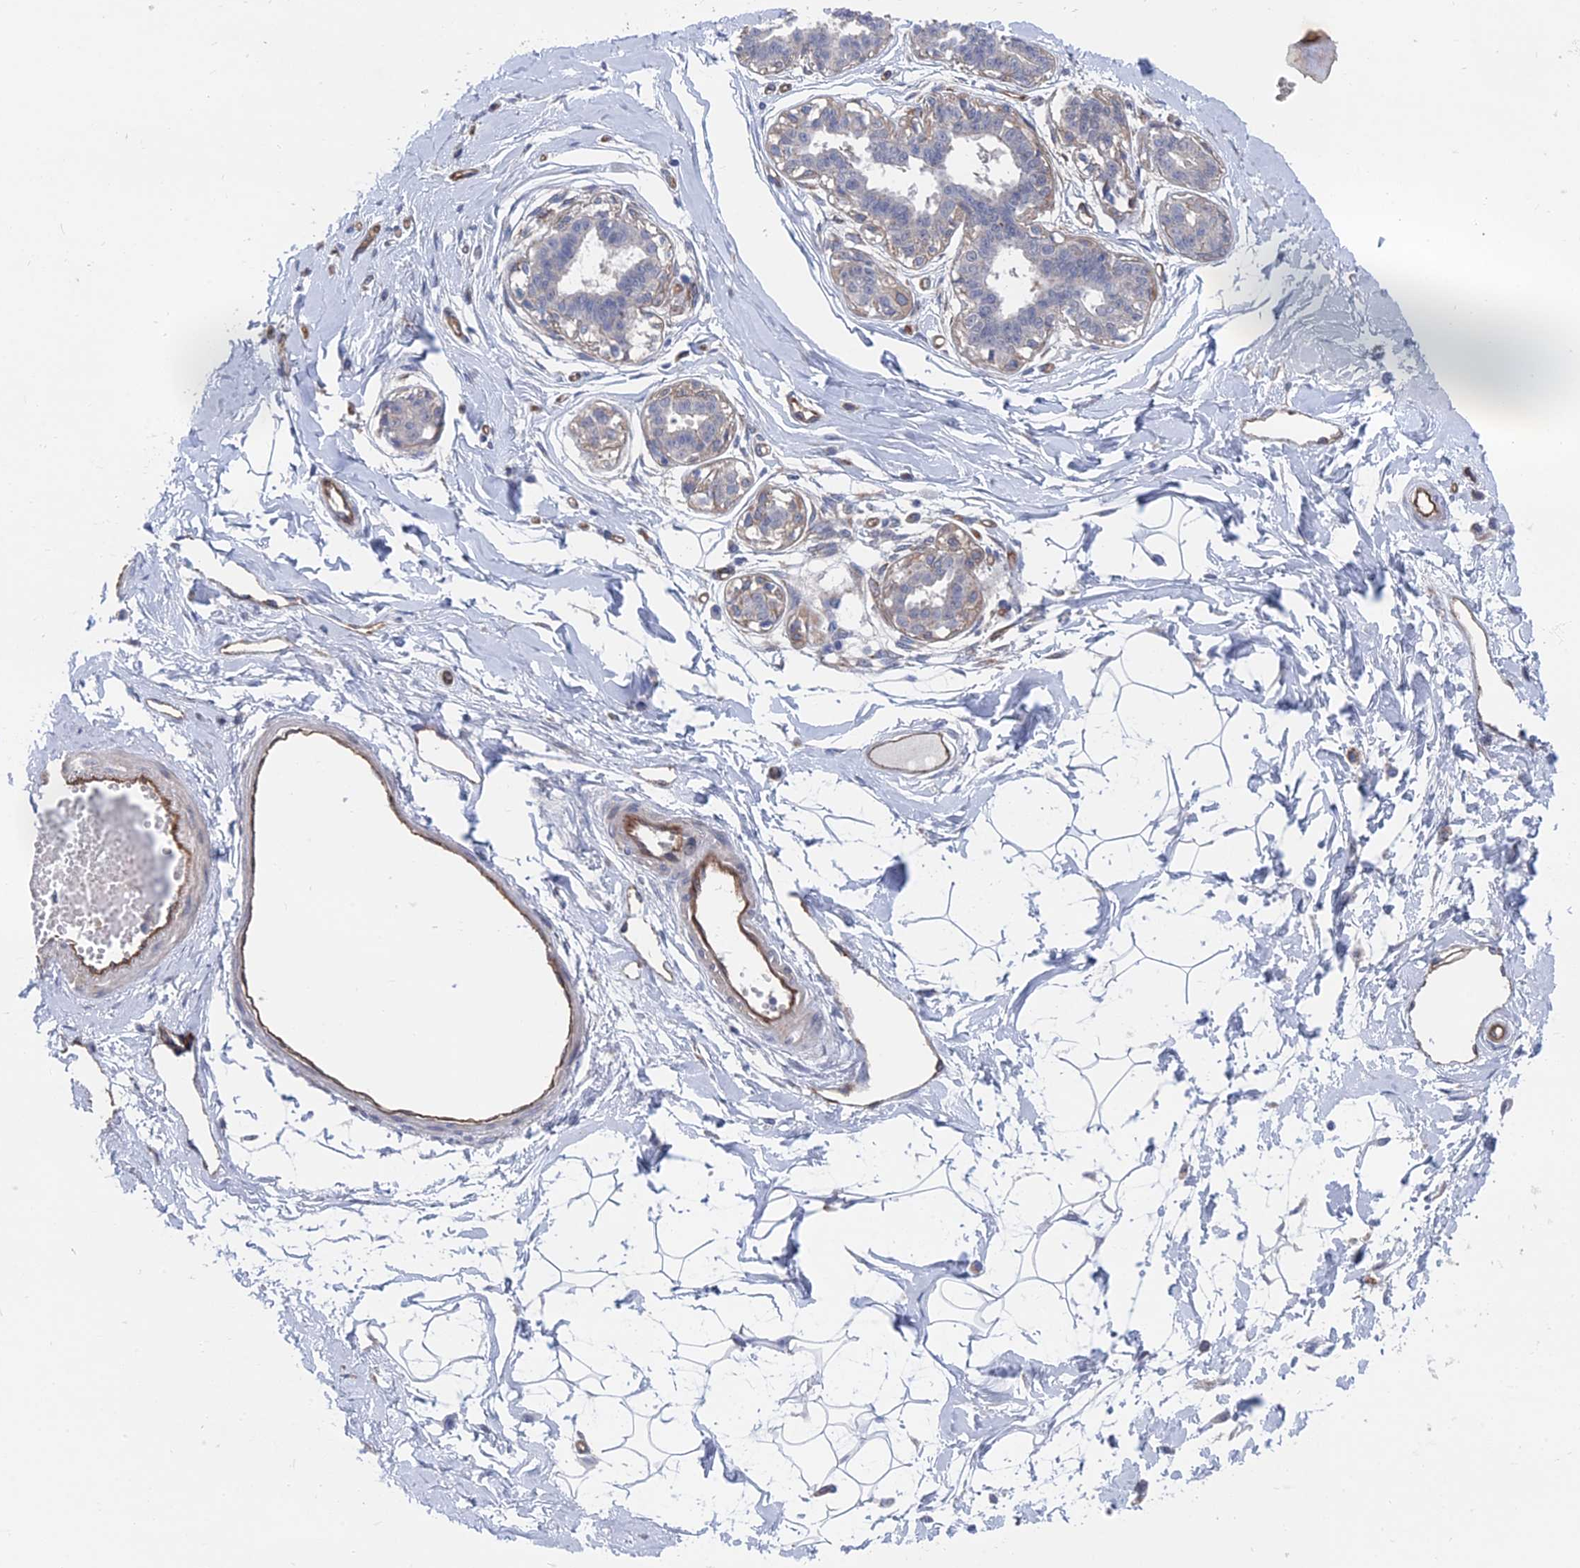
{"staining": {"intensity": "negative", "quantity": "none", "location": "none"}, "tissue": "breast", "cell_type": "Adipocytes", "image_type": "normal", "snomed": [{"axis": "morphology", "description": "Normal tissue, NOS"}, {"axis": "topography", "description": "Breast"}], "caption": "DAB (3,3'-diaminobenzidine) immunohistochemical staining of unremarkable breast reveals no significant positivity in adipocytes. (Stains: DAB IHC with hematoxylin counter stain, Microscopy: brightfield microscopy at high magnification).", "gene": "ARAP3", "patient": {"sex": "female", "age": 45}}